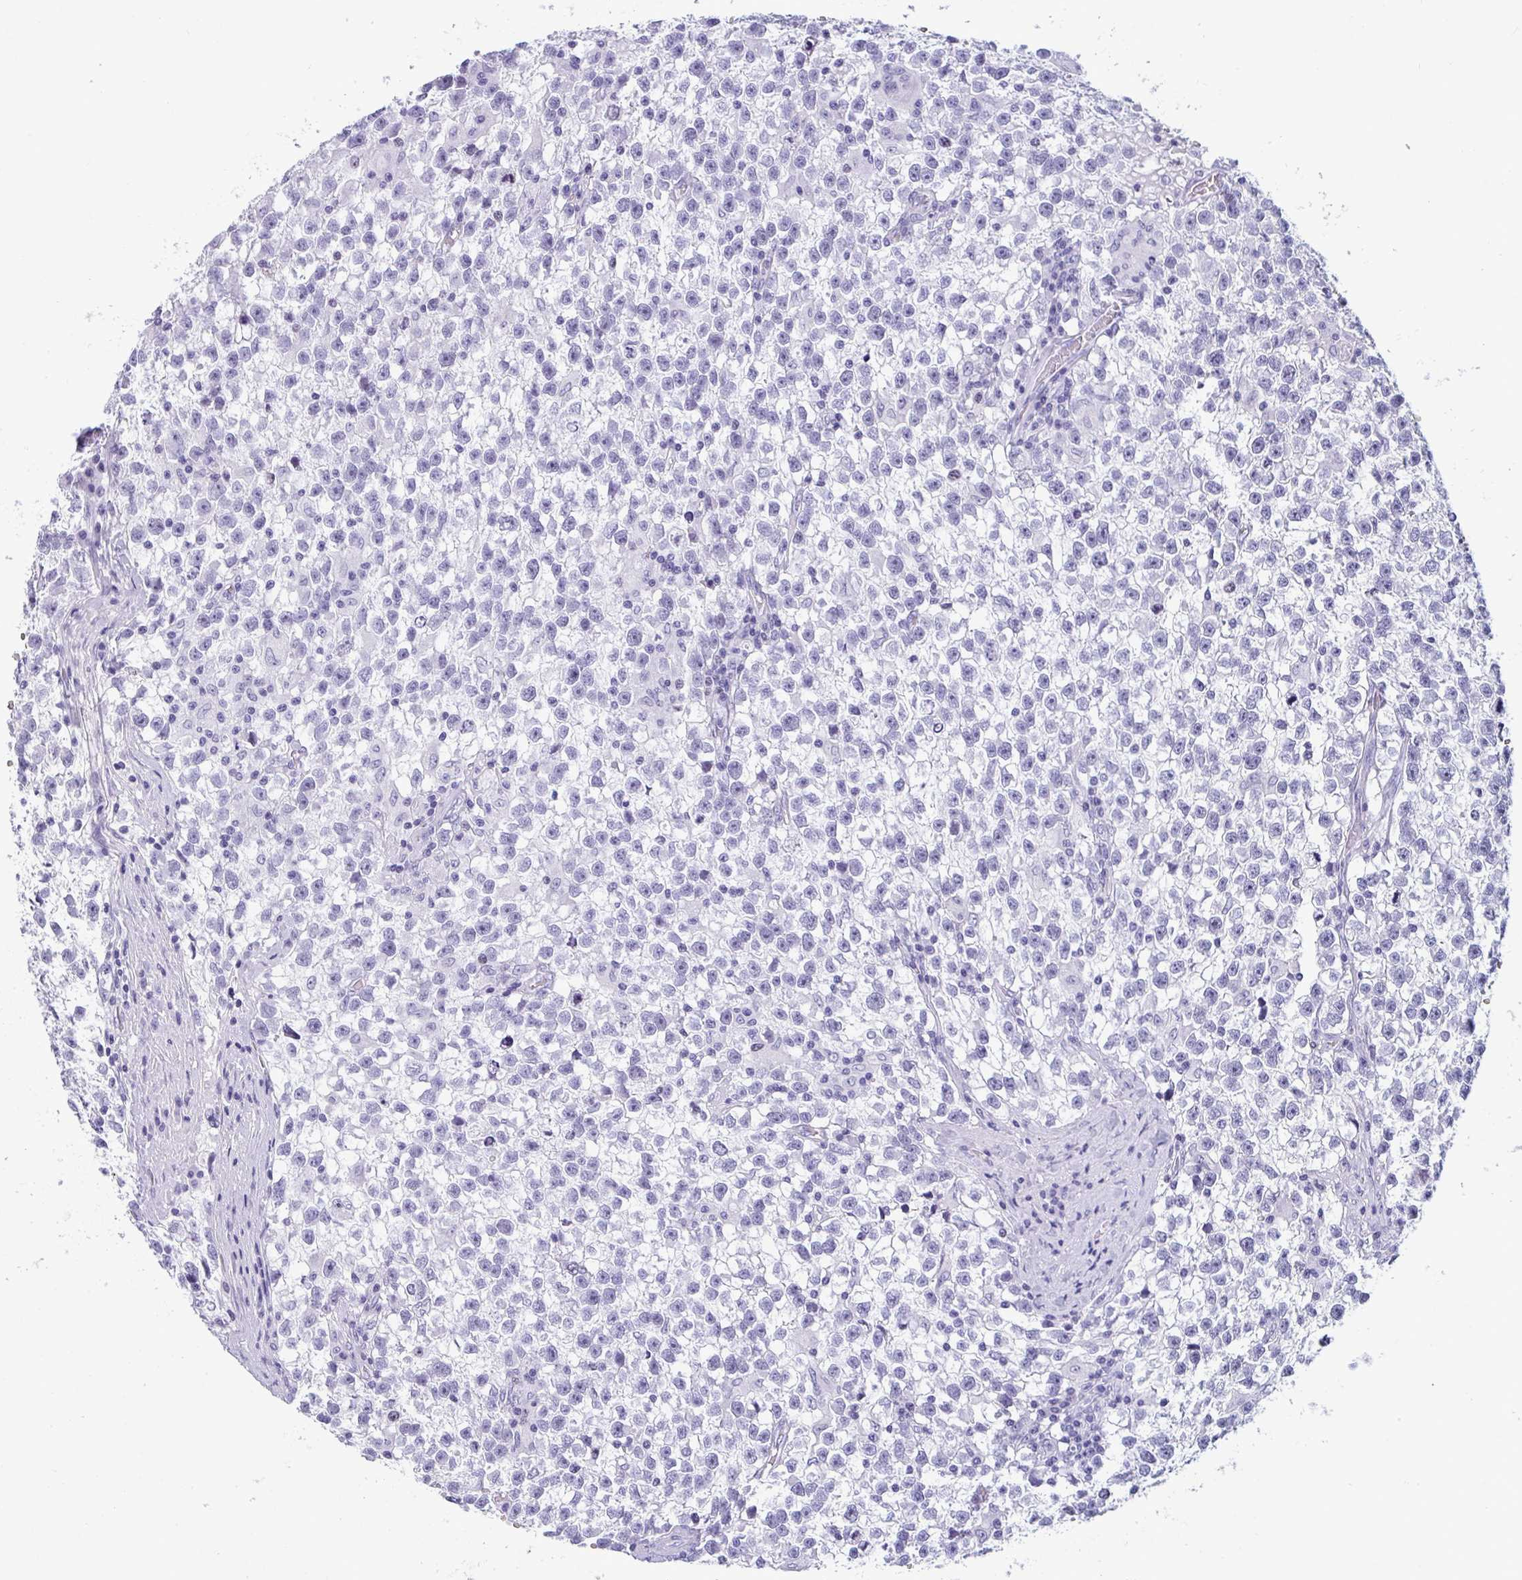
{"staining": {"intensity": "negative", "quantity": "none", "location": "none"}, "tissue": "testis cancer", "cell_type": "Tumor cells", "image_type": "cancer", "snomed": [{"axis": "morphology", "description": "Seminoma, NOS"}, {"axis": "topography", "description": "Testis"}], "caption": "Tumor cells are negative for brown protein staining in testis seminoma.", "gene": "SUZ12", "patient": {"sex": "male", "age": 31}}